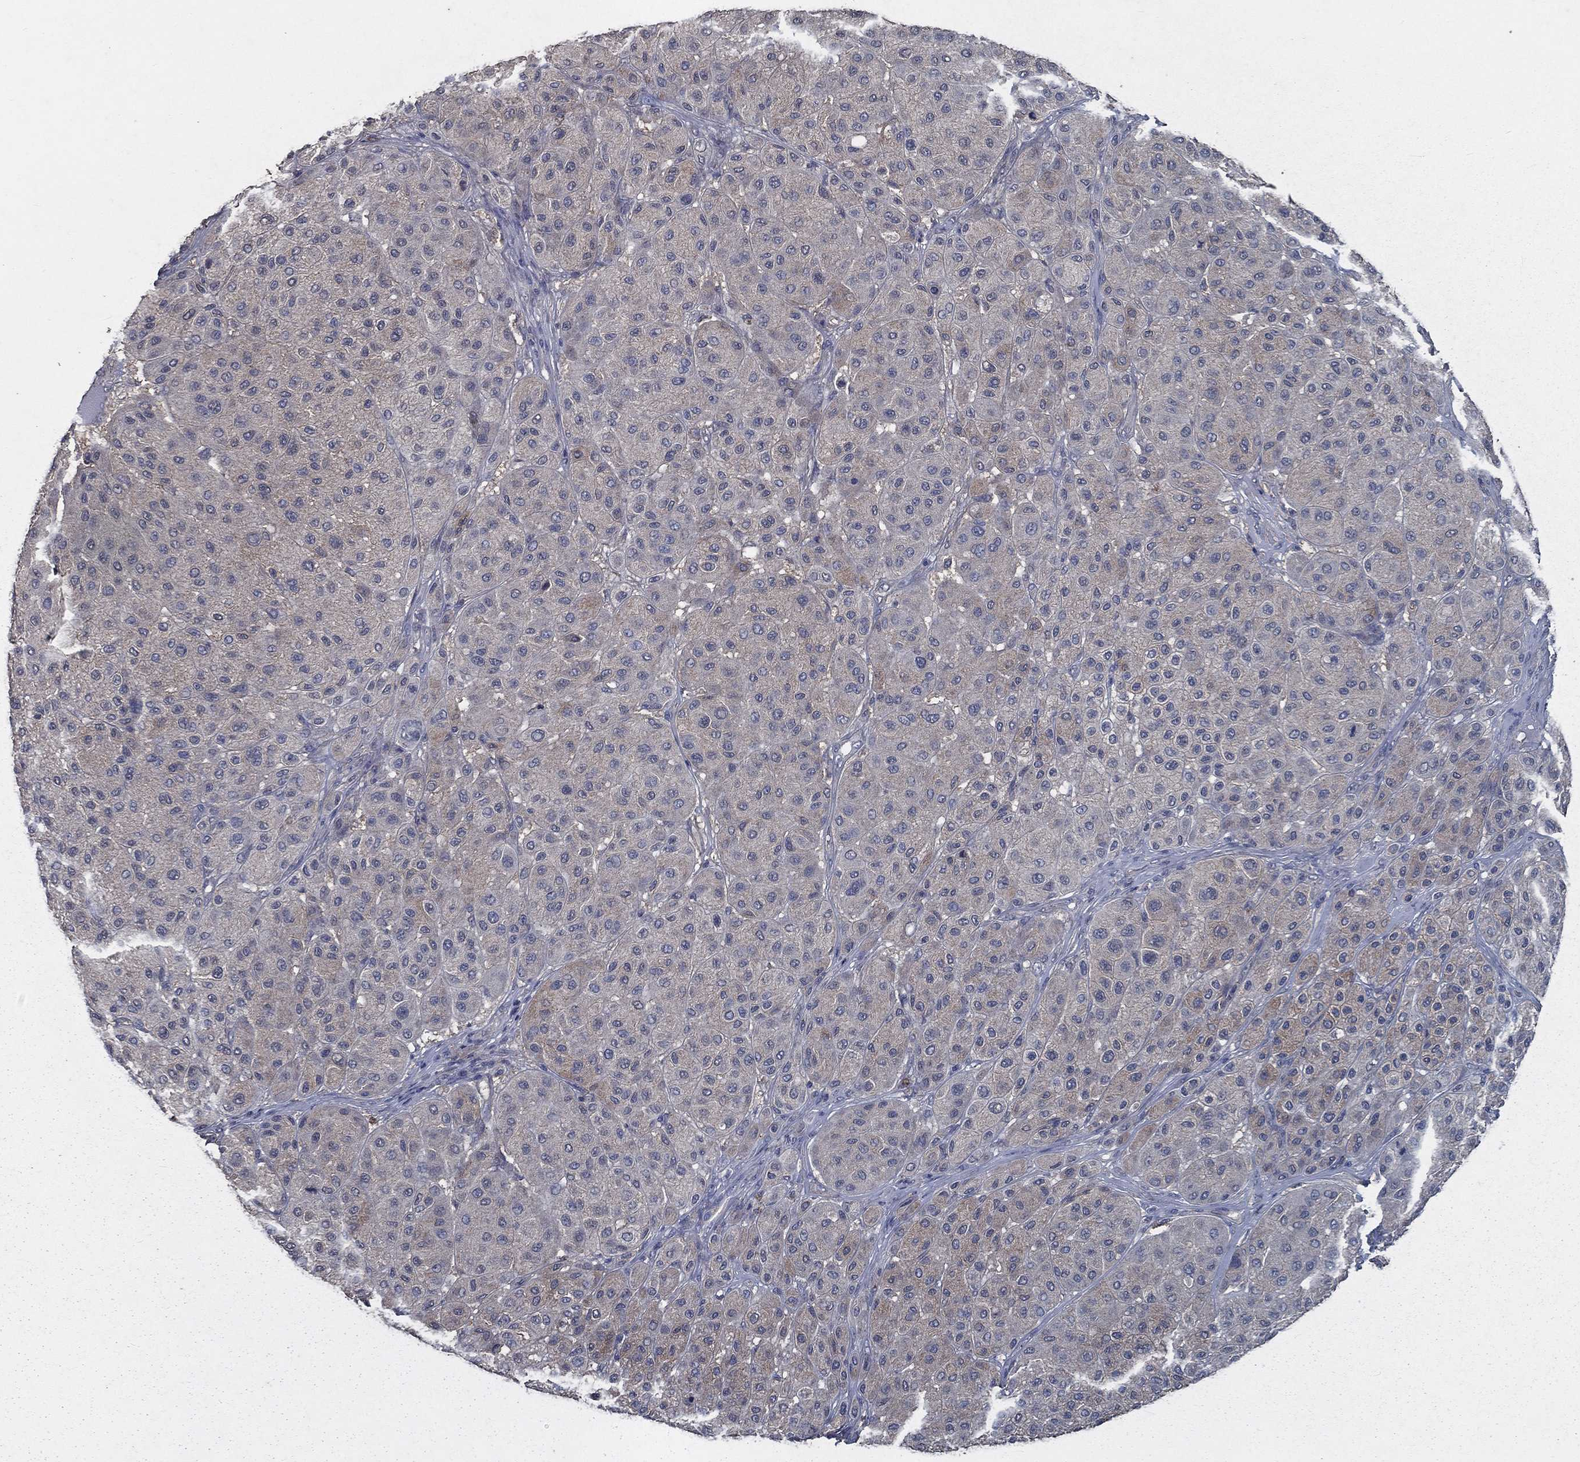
{"staining": {"intensity": "weak", "quantity": "<25%", "location": "cytoplasmic/membranous"}, "tissue": "melanoma", "cell_type": "Tumor cells", "image_type": "cancer", "snomed": [{"axis": "morphology", "description": "Malignant melanoma, Metastatic site"}, {"axis": "topography", "description": "Smooth muscle"}], "caption": "Tumor cells show no significant protein staining in melanoma. The staining is performed using DAB brown chromogen with nuclei counter-stained in using hematoxylin.", "gene": "SLC44A1", "patient": {"sex": "male", "age": 41}}